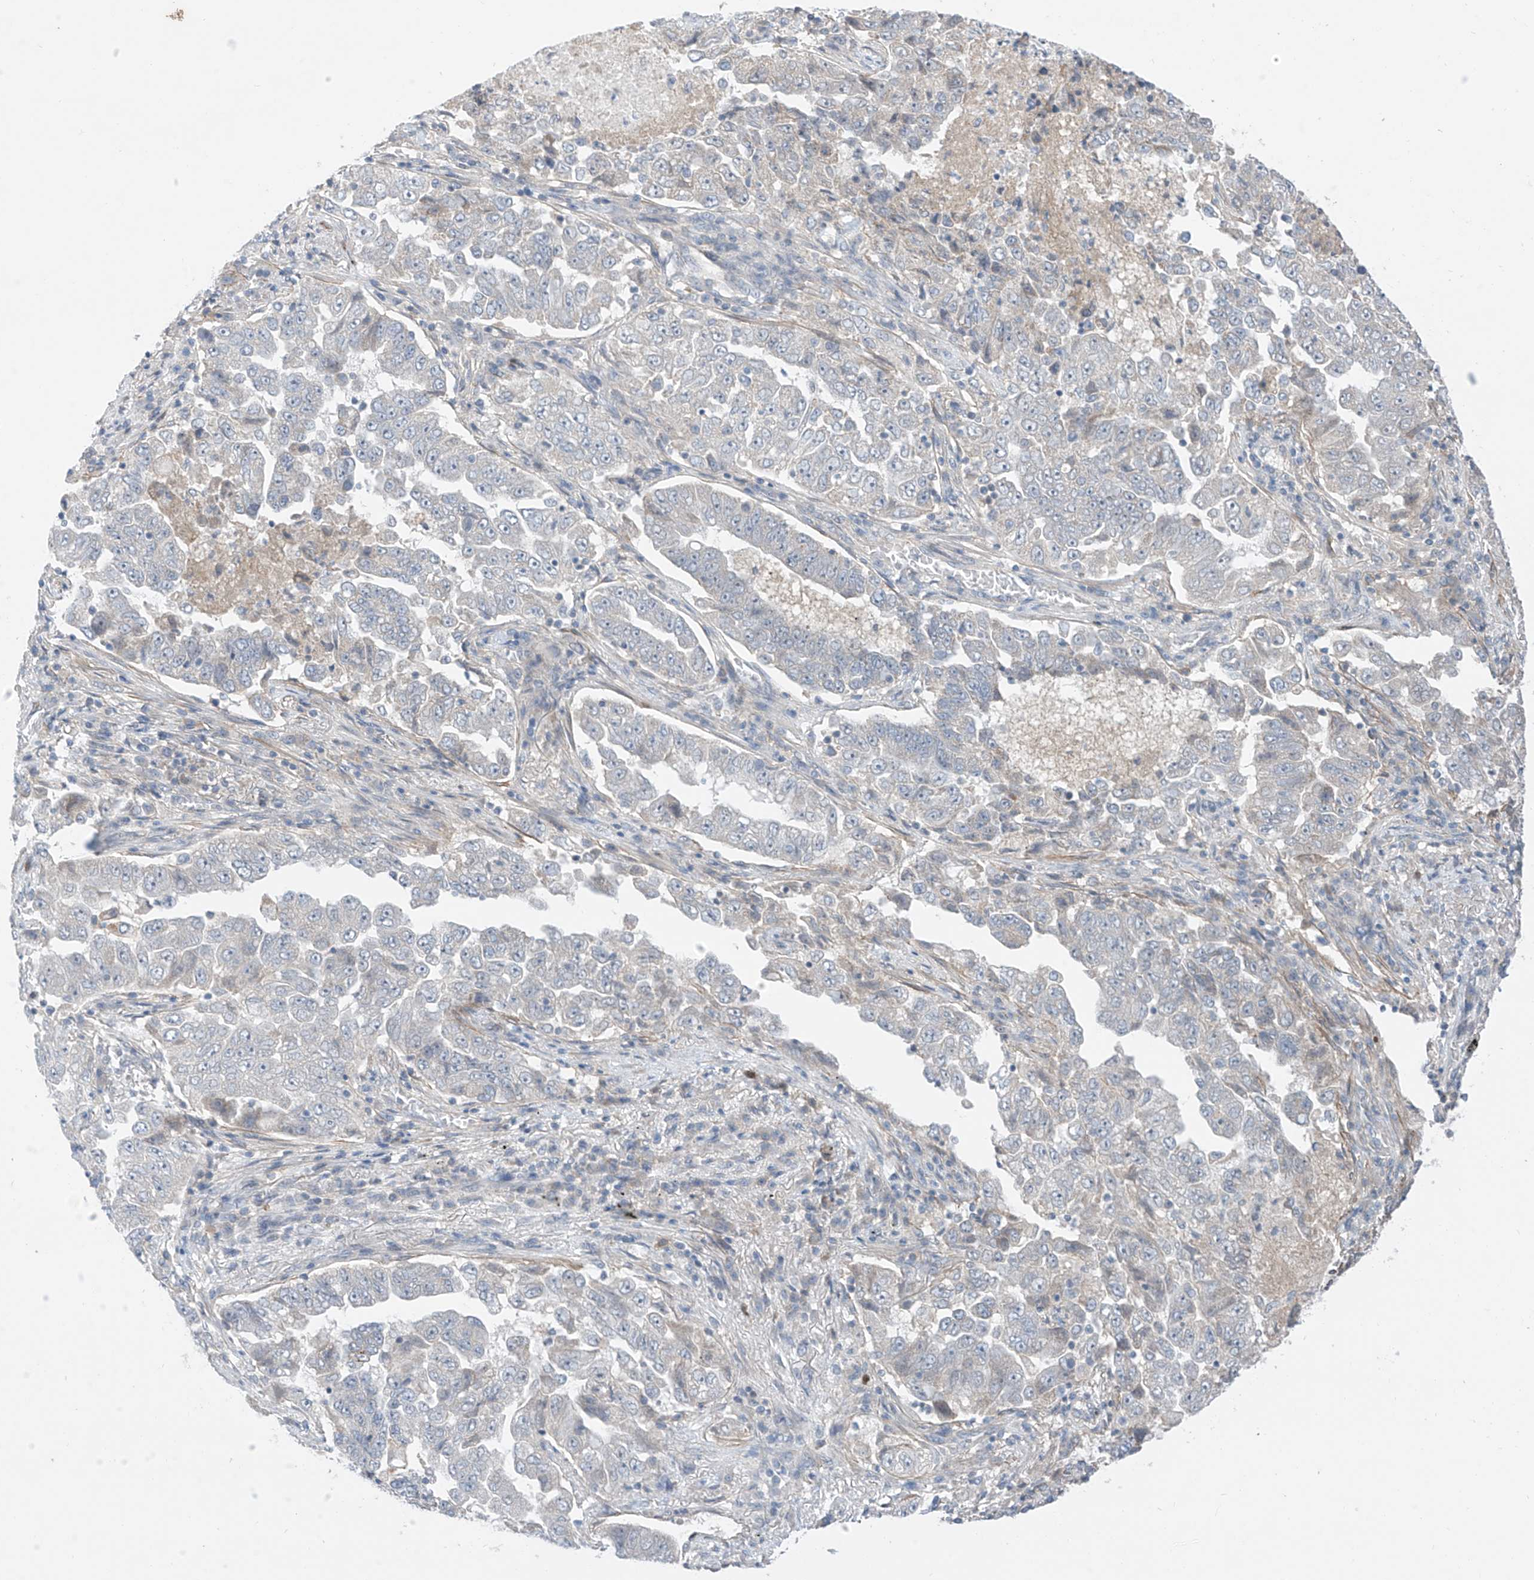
{"staining": {"intensity": "negative", "quantity": "none", "location": "none"}, "tissue": "lung cancer", "cell_type": "Tumor cells", "image_type": "cancer", "snomed": [{"axis": "morphology", "description": "Adenocarcinoma, NOS"}, {"axis": "topography", "description": "Lung"}], "caption": "Protein analysis of lung cancer (adenocarcinoma) exhibits no significant positivity in tumor cells.", "gene": "ABLIM2", "patient": {"sex": "female", "age": 51}}